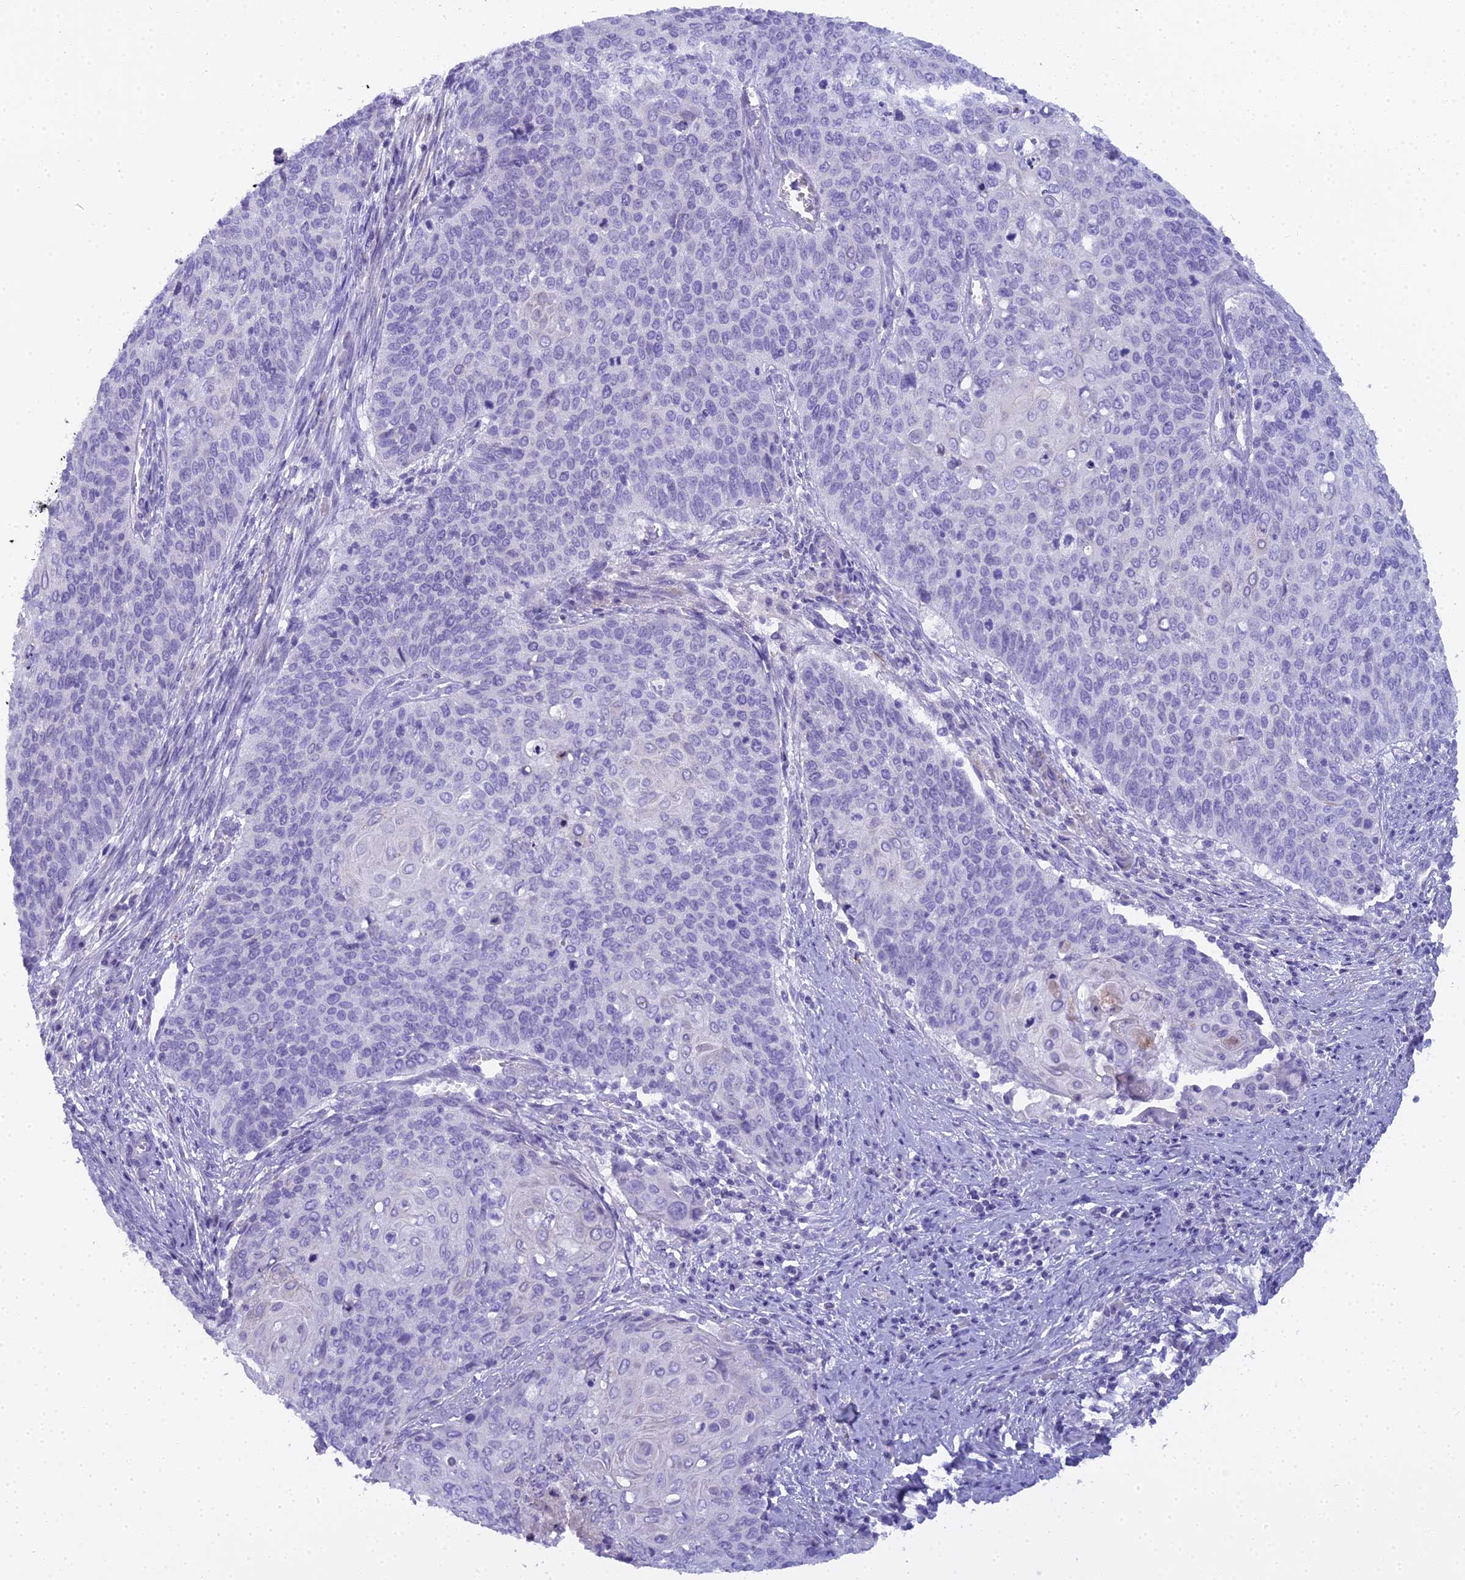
{"staining": {"intensity": "negative", "quantity": "none", "location": "none"}, "tissue": "cervical cancer", "cell_type": "Tumor cells", "image_type": "cancer", "snomed": [{"axis": "morphology", "description": "Squamous cell carcinoma, NOS"}, {"axis": "topography", "description": "Cervix"}], "caption": "Immunohistochemistry micrograph of human cervical cancer (squamous cell carcinoma) stained for a protein (brown), which exhibits no positivity in tumor cells. (Stains: DAB (3,3'-diaminobenzidine) IHC with hematoxylin counter stain, Microscopy: brightfield microscopy at high magnification).", "gene": "UNC80", "patient": {"sex": "female", "age": 39}}